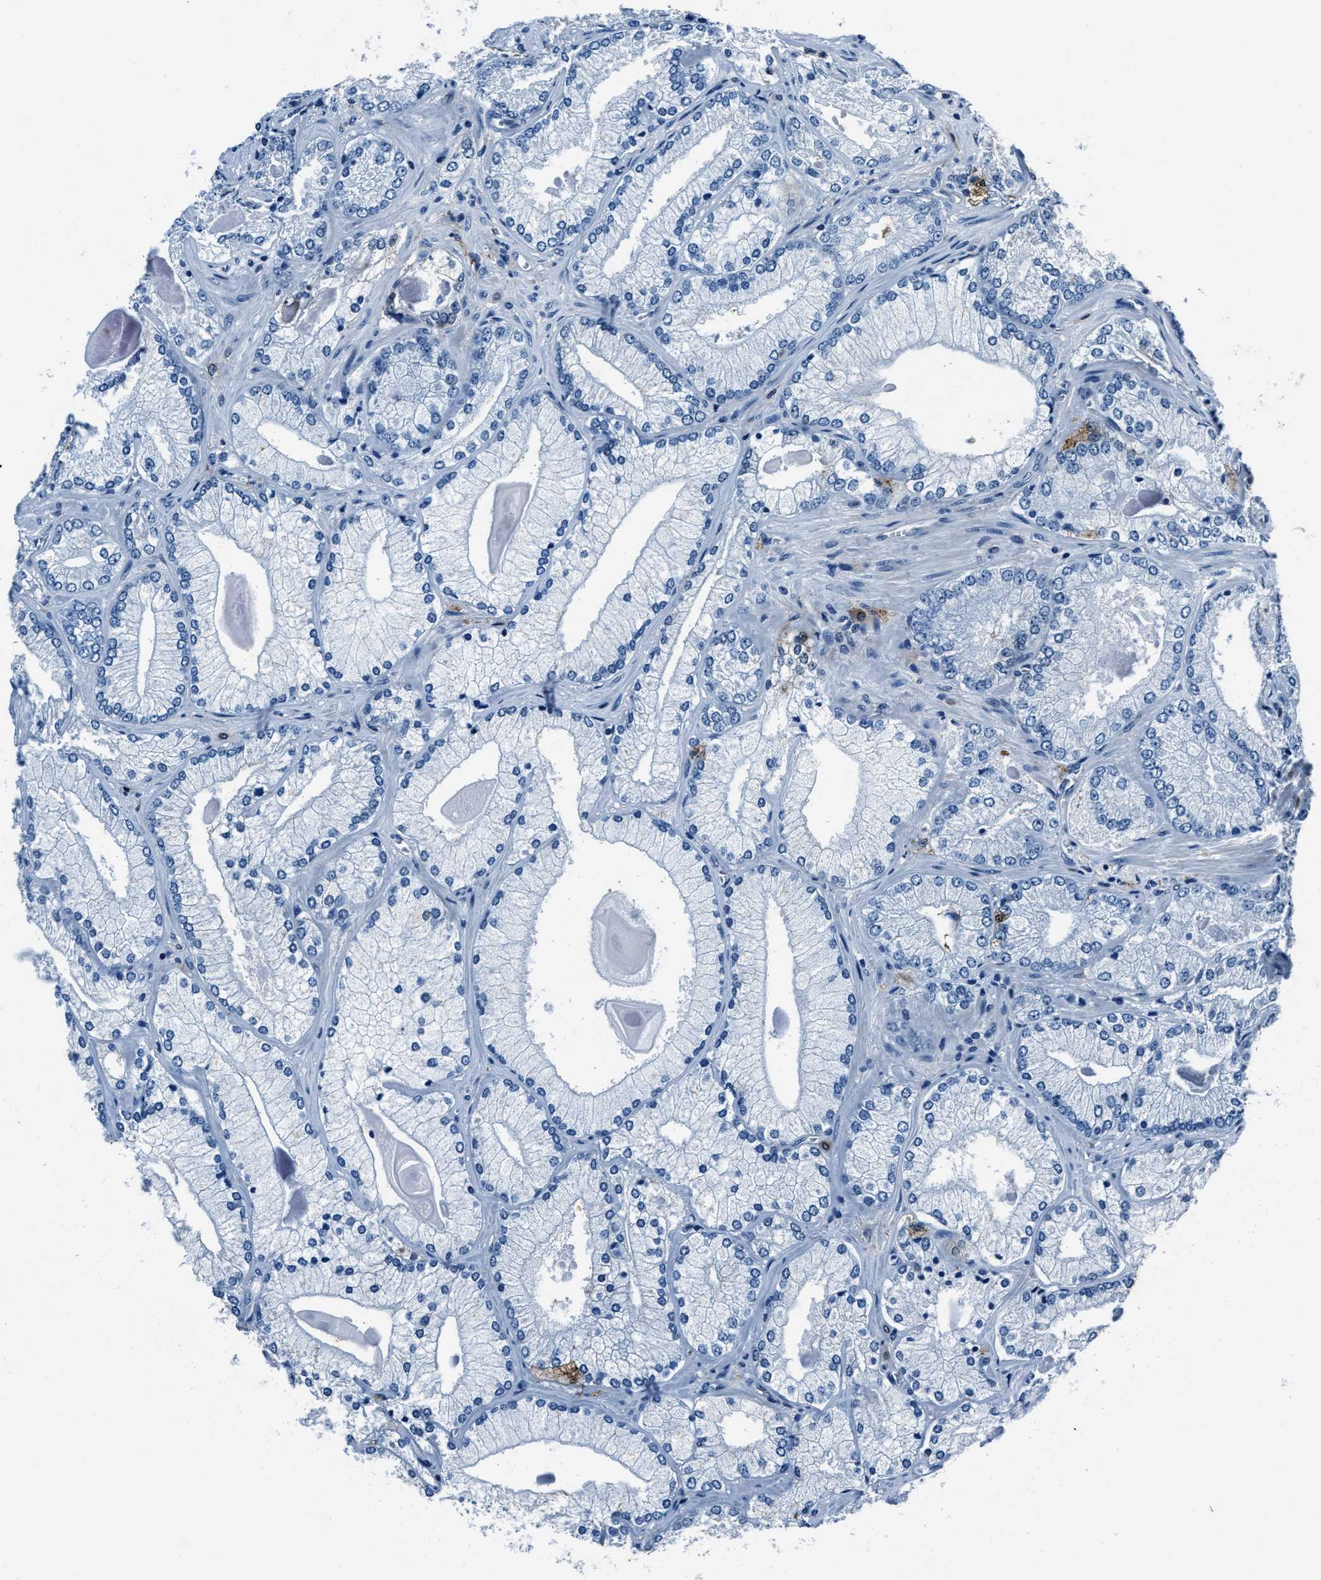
{"staining": {"intensity": "negative", "quantity": "none", "location": "none"}, "tissue": "prostate cancer", "cell_type": "Tumor cells", "image_type": "cancer", "snomed": [{"axis": "morphology", "description": "Adenocarcinoma, Low grade"}, {"axis": "topography", "description": "Prostate"}], "caption": "Tumor cells are negative for brown protein staining in prostate cancer (adenocarcinoma (low-grade)).", "gene": "PTPDC1", "patient": {"sex": "male", "age": 65}}